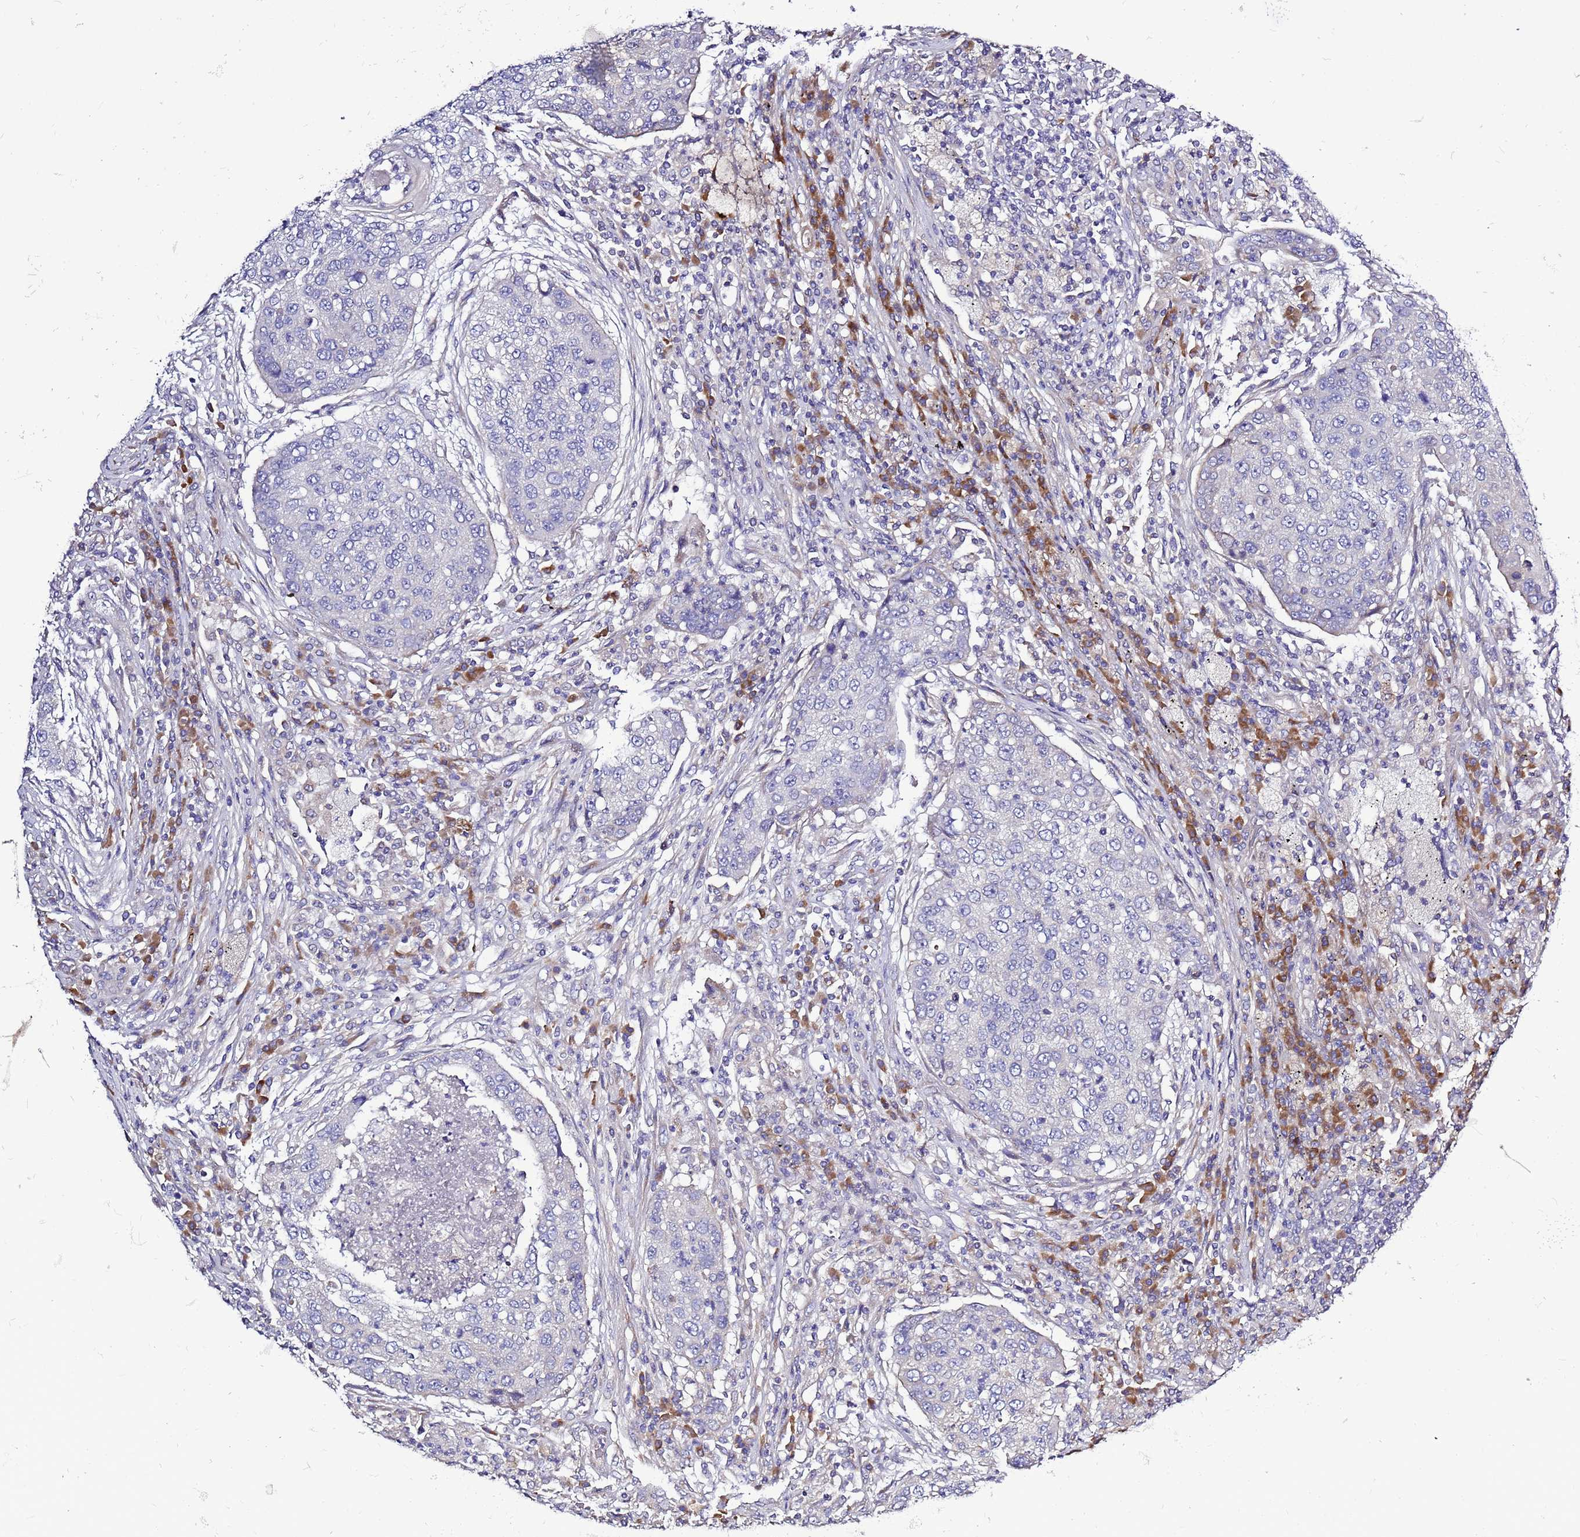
{"staining": {"intensity": "negative", "quantity": "none", "location": "none"}, "tissue": "lung cancer", "cell_type": "Tumor cells", "image_type": "cancer", "snomed": [{"axis": "morphology", "description": "Squamous cell carcinoma, NOS"}, {"axis": "topography", "description": "Lung"}], "caption": "IHC photomicrograph of neoplastic tissue: human lung cancer stained with DAB demonstrates no significant protein staining in tumor cells. The staining is performed using DAB (3,3'-diaminobenzidine) brown chromogen with nuclei counter-stained in using hematoxylin.", "gene": "SPCS1", "patient": {"sex": "female", "age": 63}}